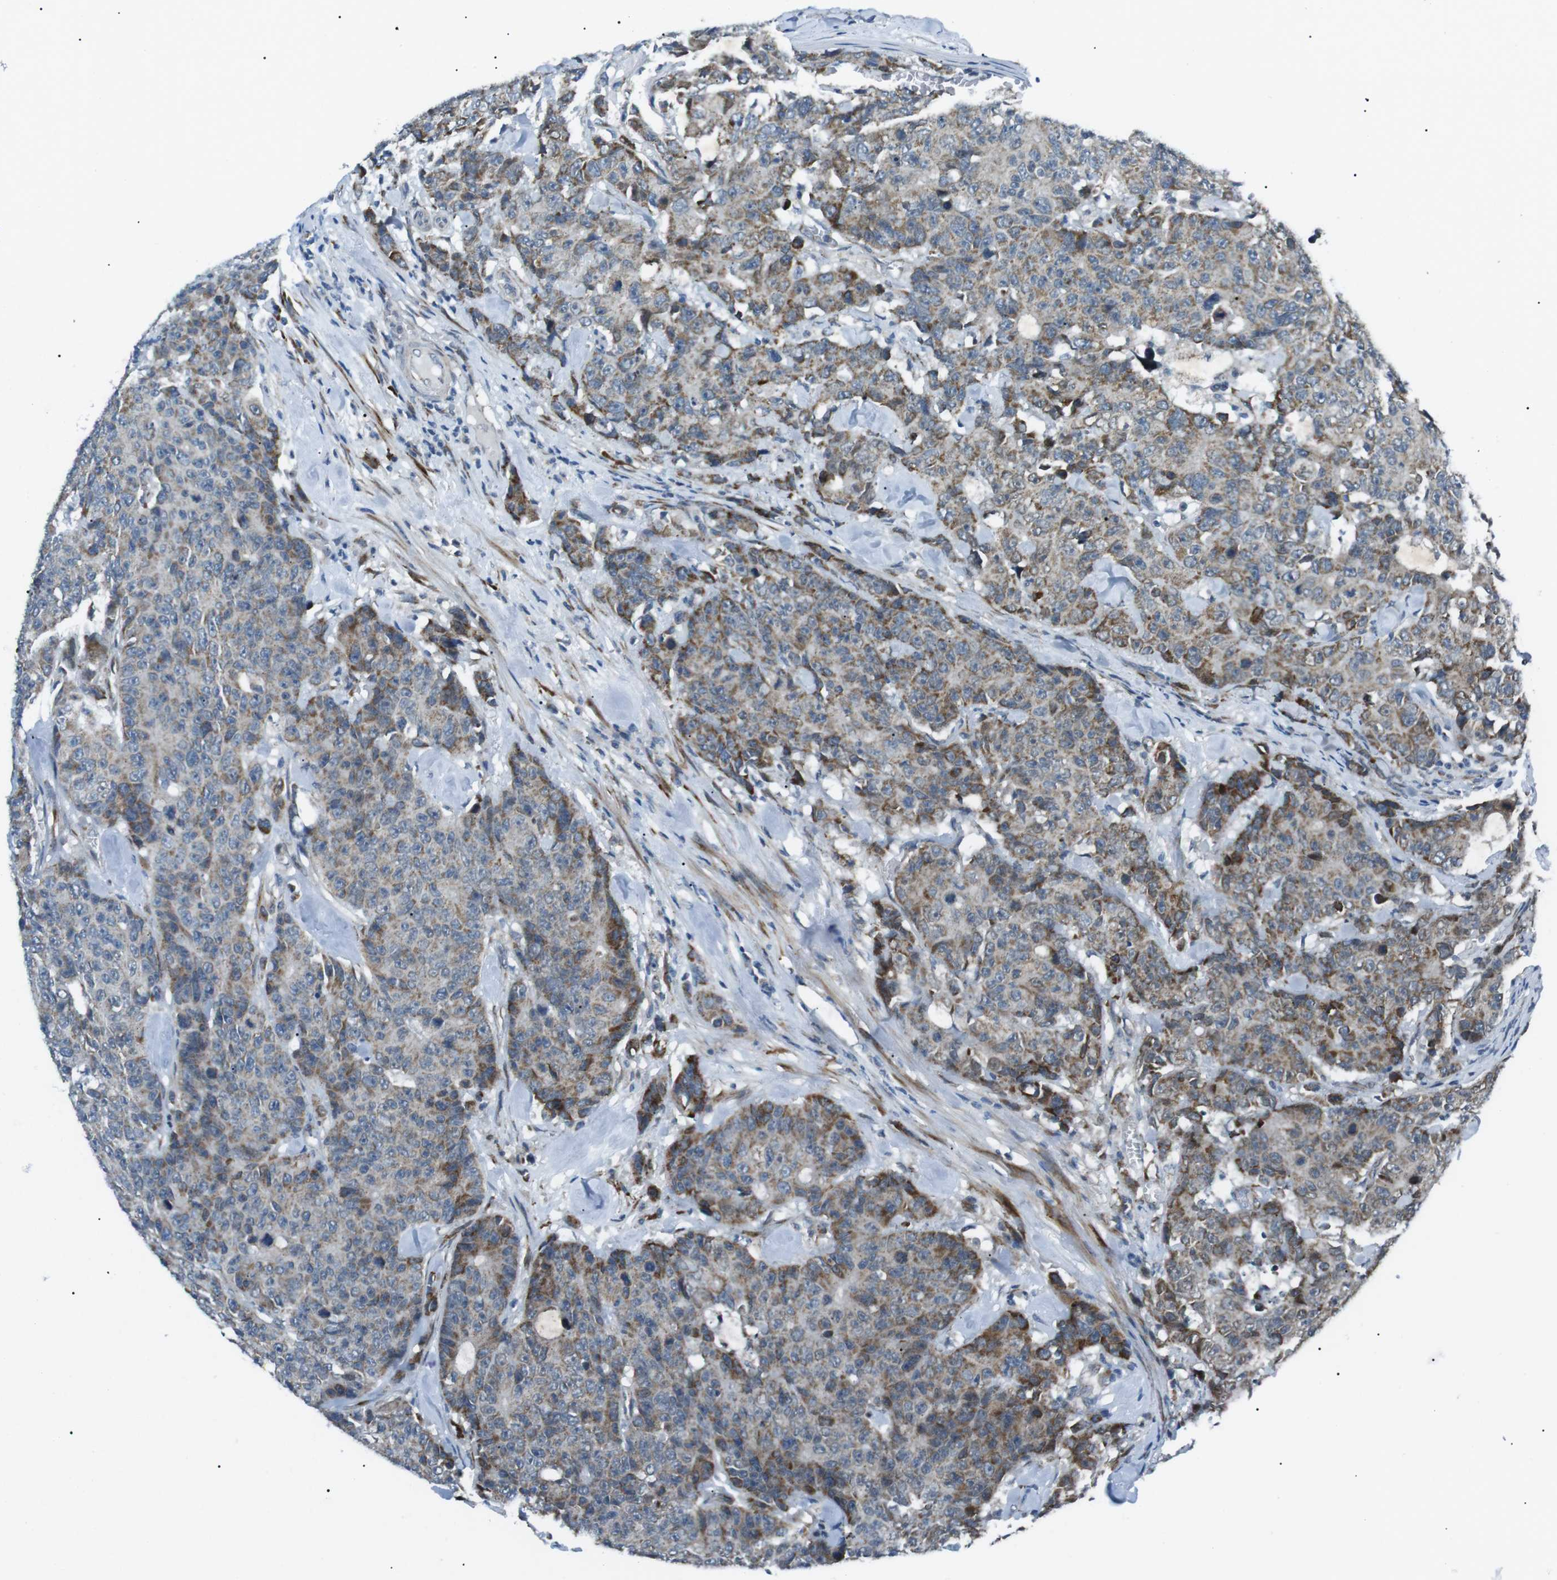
{"staining": {"intensity": "moderate", "quantity": "25%-75%", "location": "cytoplasmic/membranous"}, "tissue": "colorectal cancer", "cell_type": "Tumor cells", "image_type": "cancer", "snomed": [{"axis": "morphology", "description": "Adenocarcinoma, NOS"}, {"axis": "topography", "description": "Colon"}], "caption": "Immunohistochemical staining of human colorectal adenocarcinoma exhibits moderate cytoplasmic/membranous protein expression in approximately 25%-75% of tumor cells.", "gene": "ARID5B", "patient": {"sex": "female", "age": 86}}